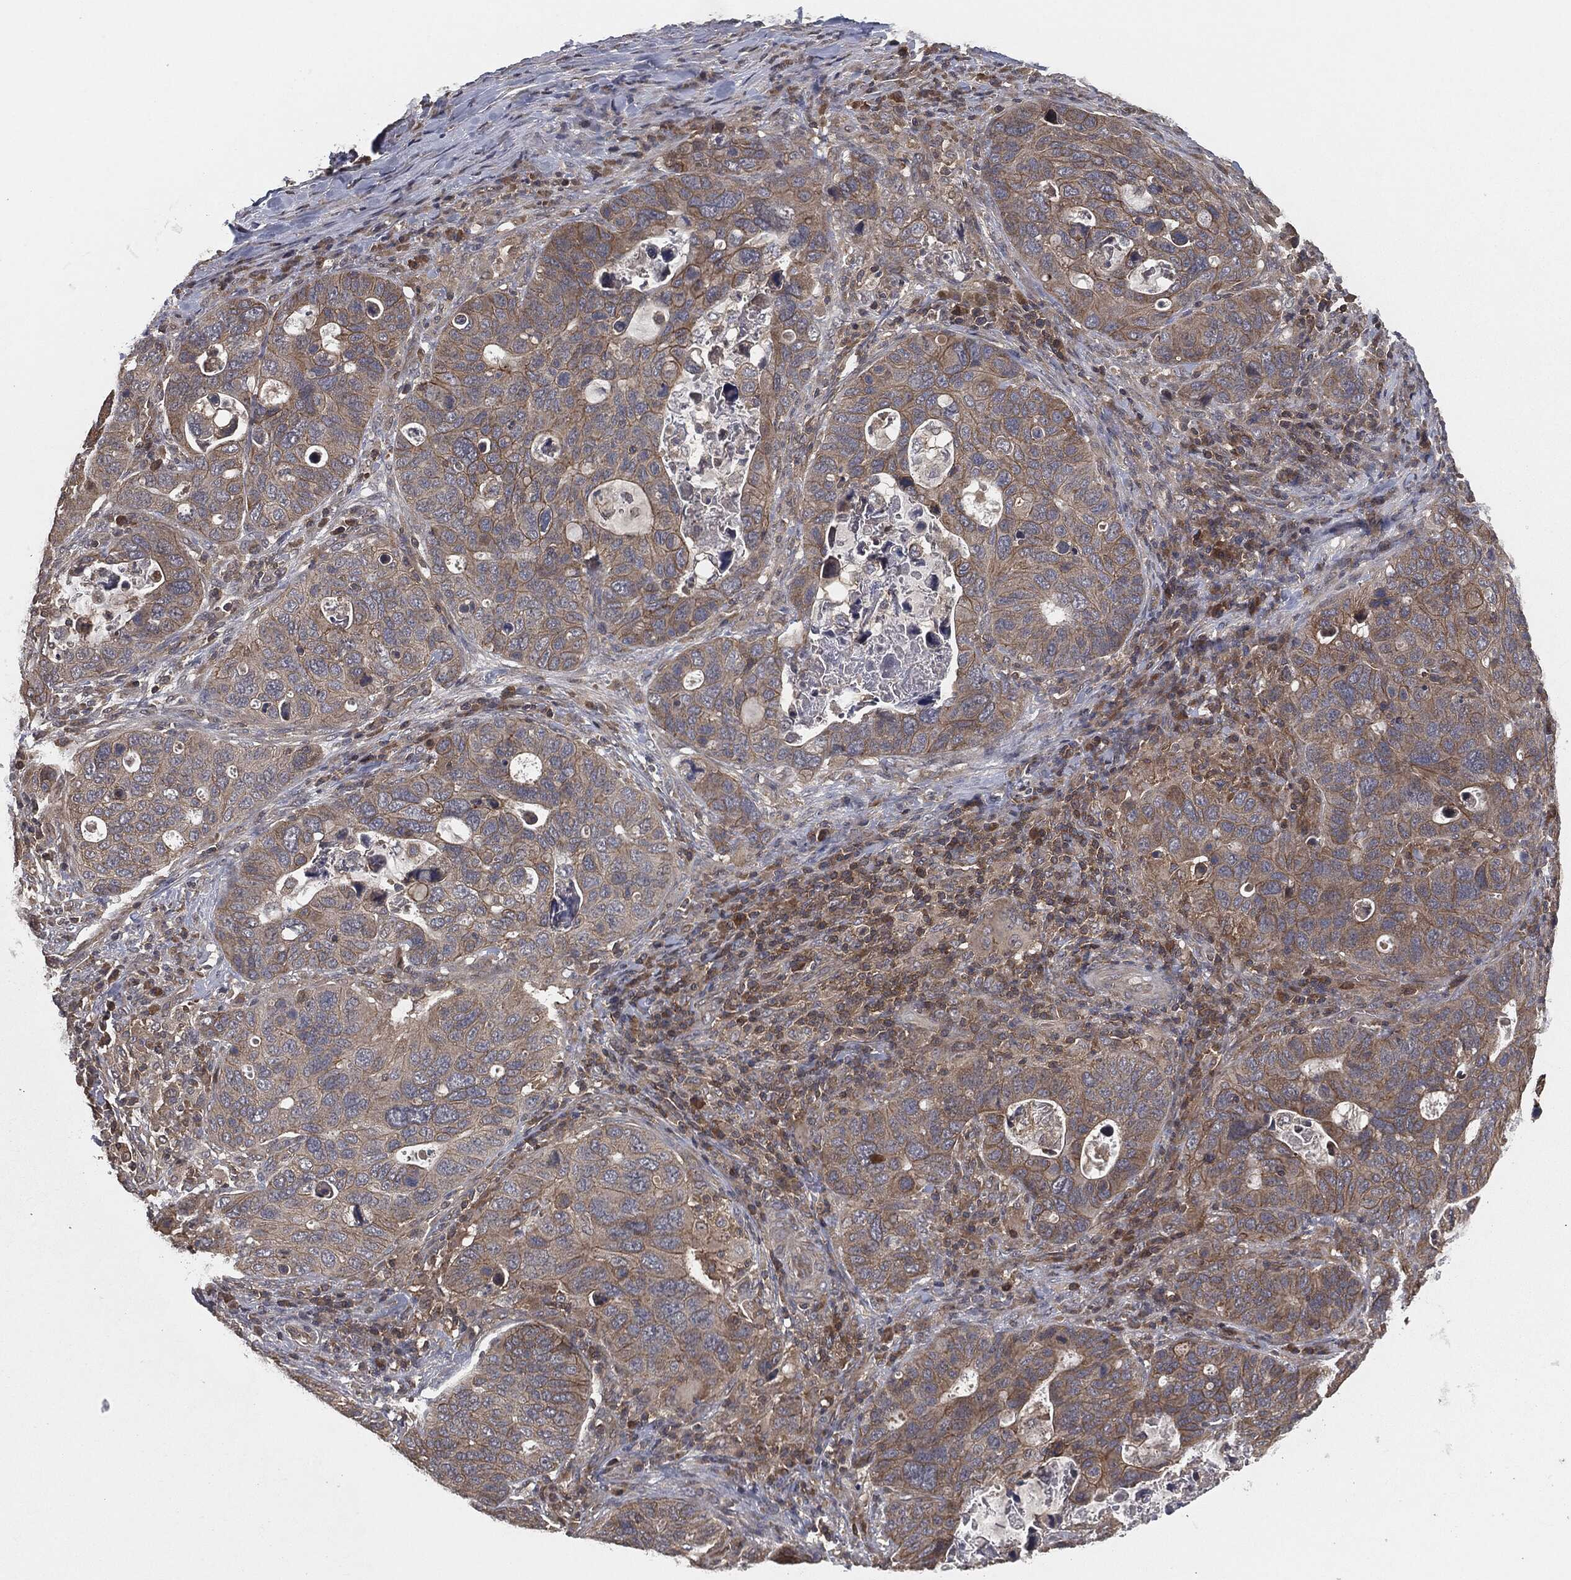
{"staining": {"intensity": "moderate", "quantity": "<25%", "location": "cytoplasmic/membranous"}, "tissue": "stomach cancer", "cell_type": "Tumor cells", "image_type": "cancer", "snomed": [{"axis": "morphology", "description": "Adenocarcinoma, NOS"}, {"axis": "topography", "description": "Stomach"}], "caption": "IHC of stomach adenocarcinoma demonstrates low levels of moderate cytoplasmic/membranous staining in approximately <25% of tumor cells.", "gene": "ERBIN", "patient": {"sex": "male", "age": 54}}